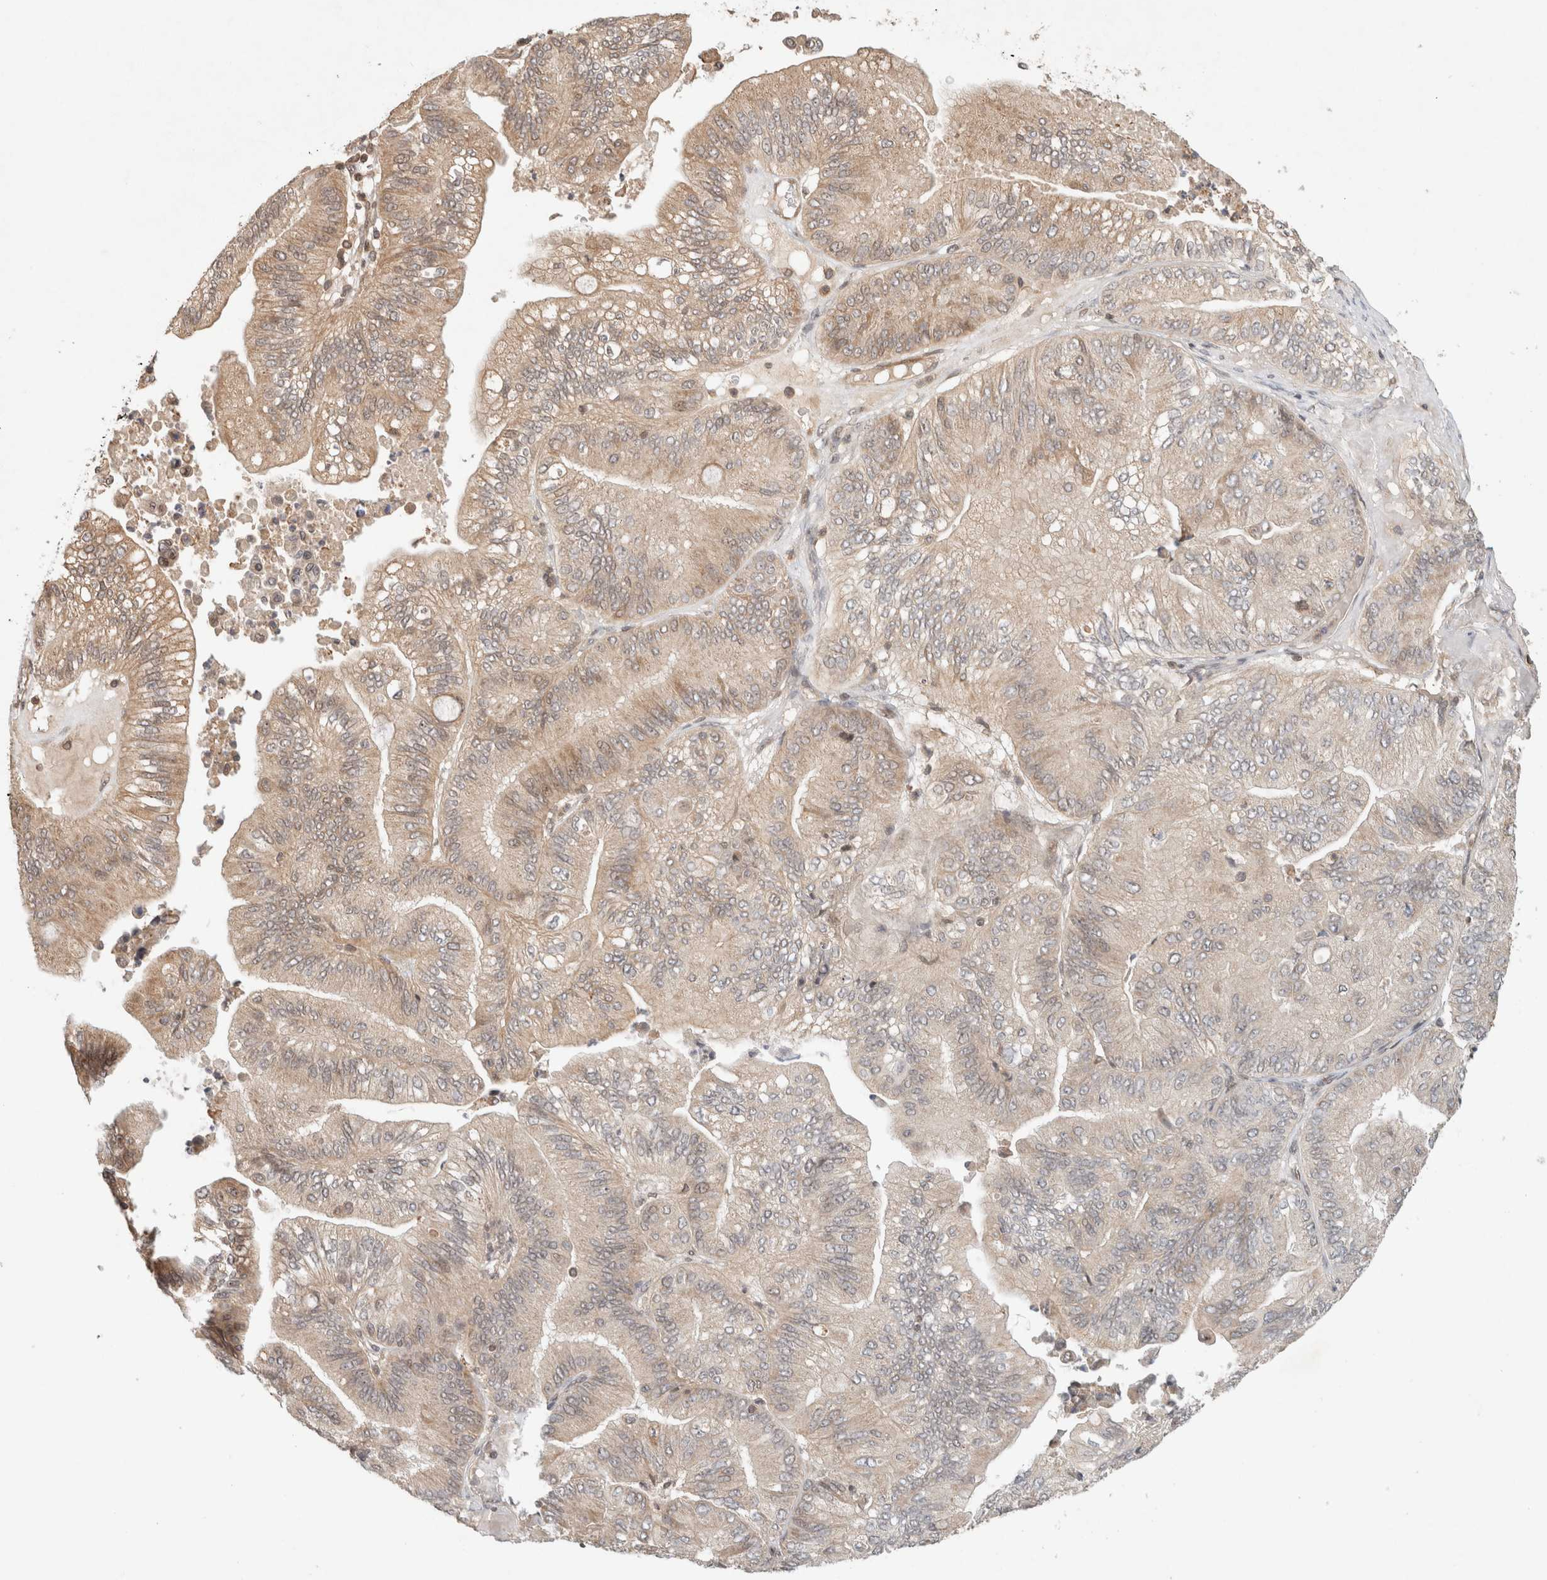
{"staining": {"intensity": "weak", "quantity": "25%-75%", "location": "cytoplasmic/membranous"}, "tissue": "ovarian cancer", "cell_type": "Tumor cells", "image_type": "cancer", "snomed": [{"axis": "morphology", "description": "Cystadenocarcinoma, mucinous, NOS"}, {"axis": "topography", "description": "Ovary"}], "caption": "Immunohistochemical staining of ovarian mucinous cystadenocarcinoma shows low levels of weak cytoplasmic/membranous staining in approximately 25%-75% of tumor cells.", "gene": "CAAP1", "patient": {"sex": "female", "age": 61}}